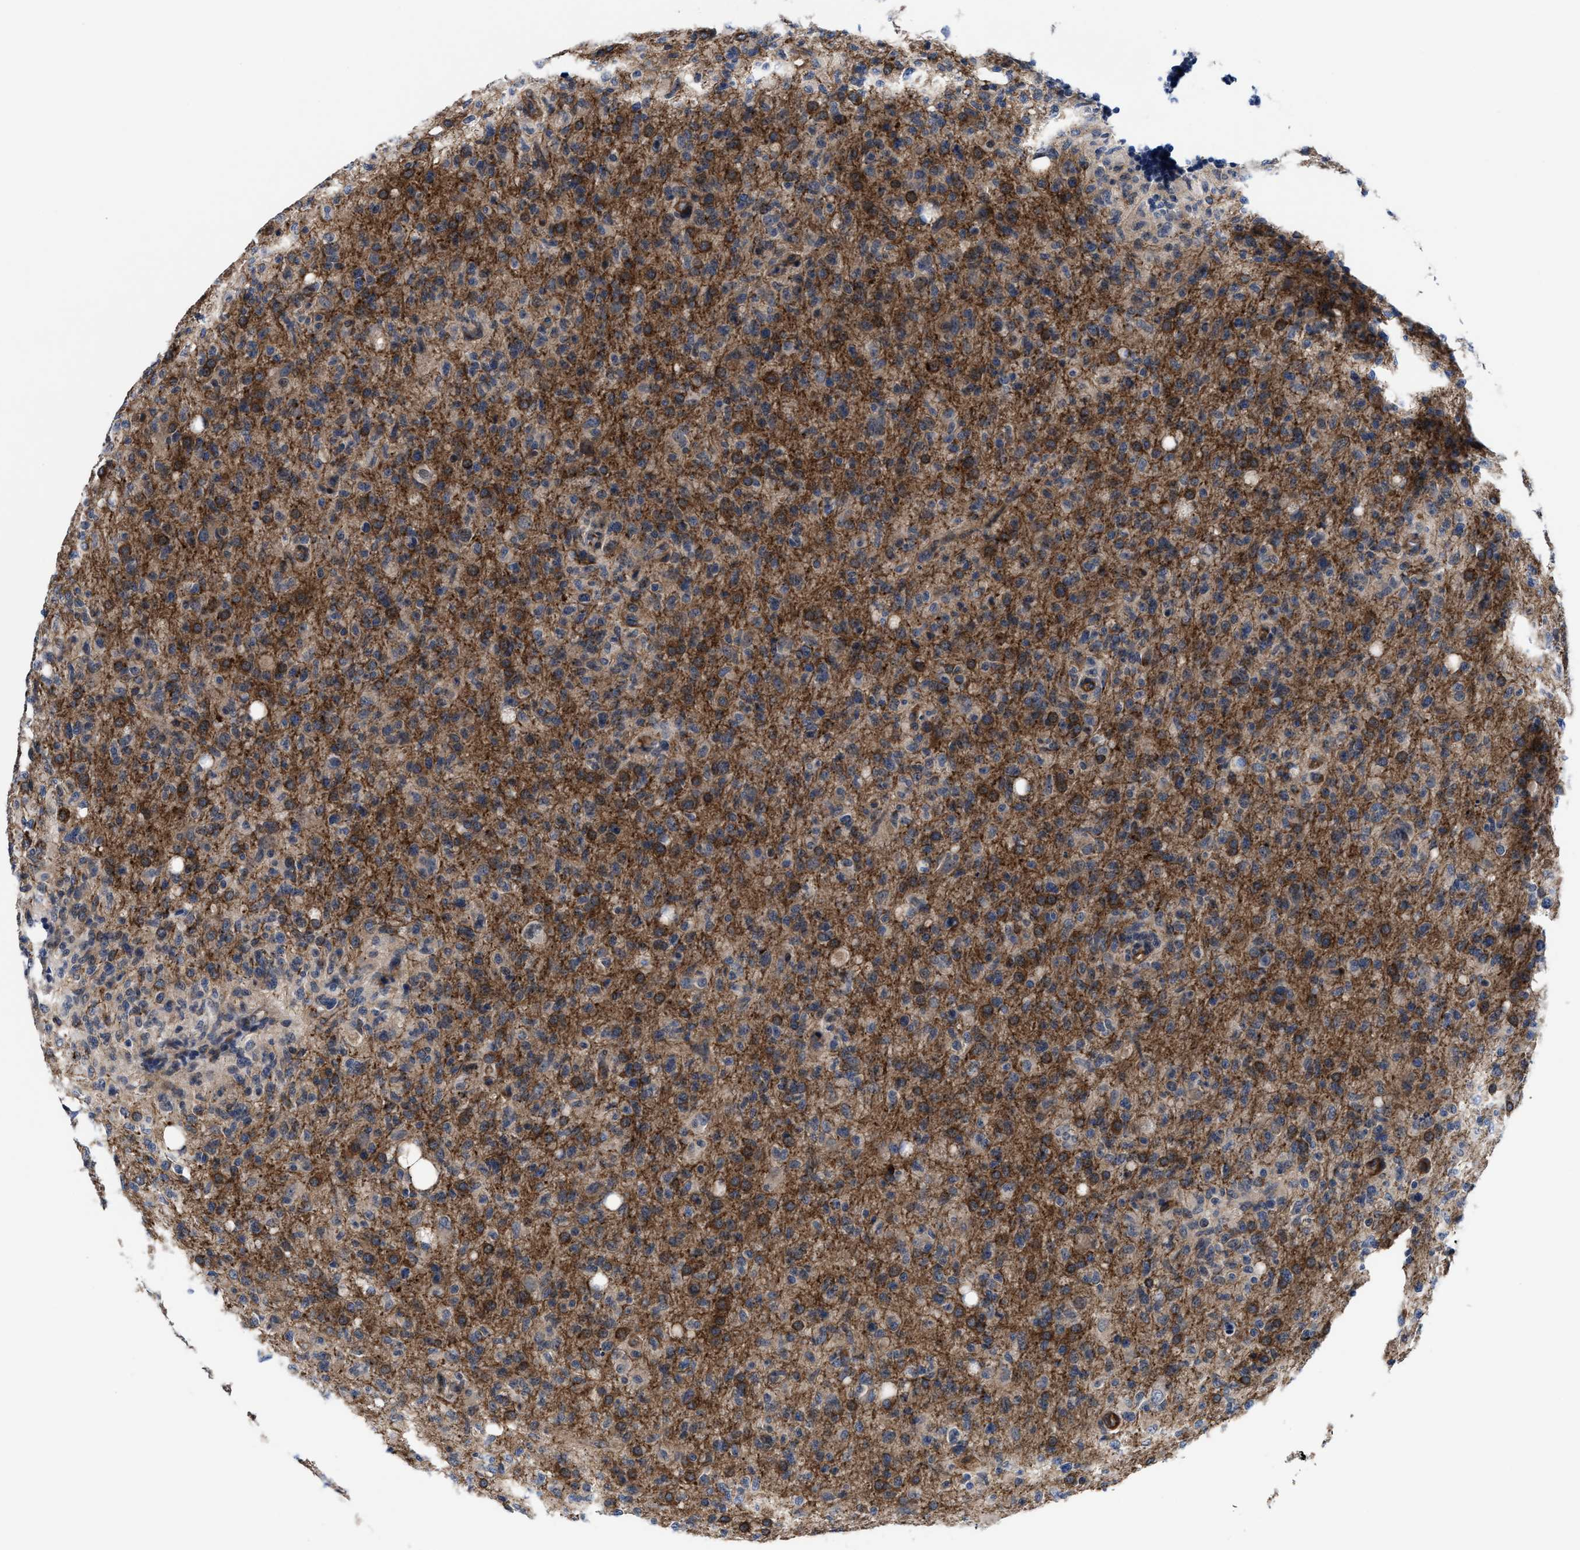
{"staining": {"intensity": "moderate", "quantity": ">75%", "location": "cytoplasmic/membranous"}, "tissue": "glioma", "cell_type": "Tumor cells", "image_type": "cancer", "snomed": [{"axis": "morphology", "description": "Glioma, malignant, High grade"}, {"axis": "topography", "description": "Brain"}], "caption": "A high-resolution micrograph shows immunohistochemistry (IHC) staining of glioma, which reveals moderate cytoplasmic/membranous expression in approximately >75% of tumor cells.", "gene": "SLC12A2", "patient": {"sex": "female", "age": 57}}